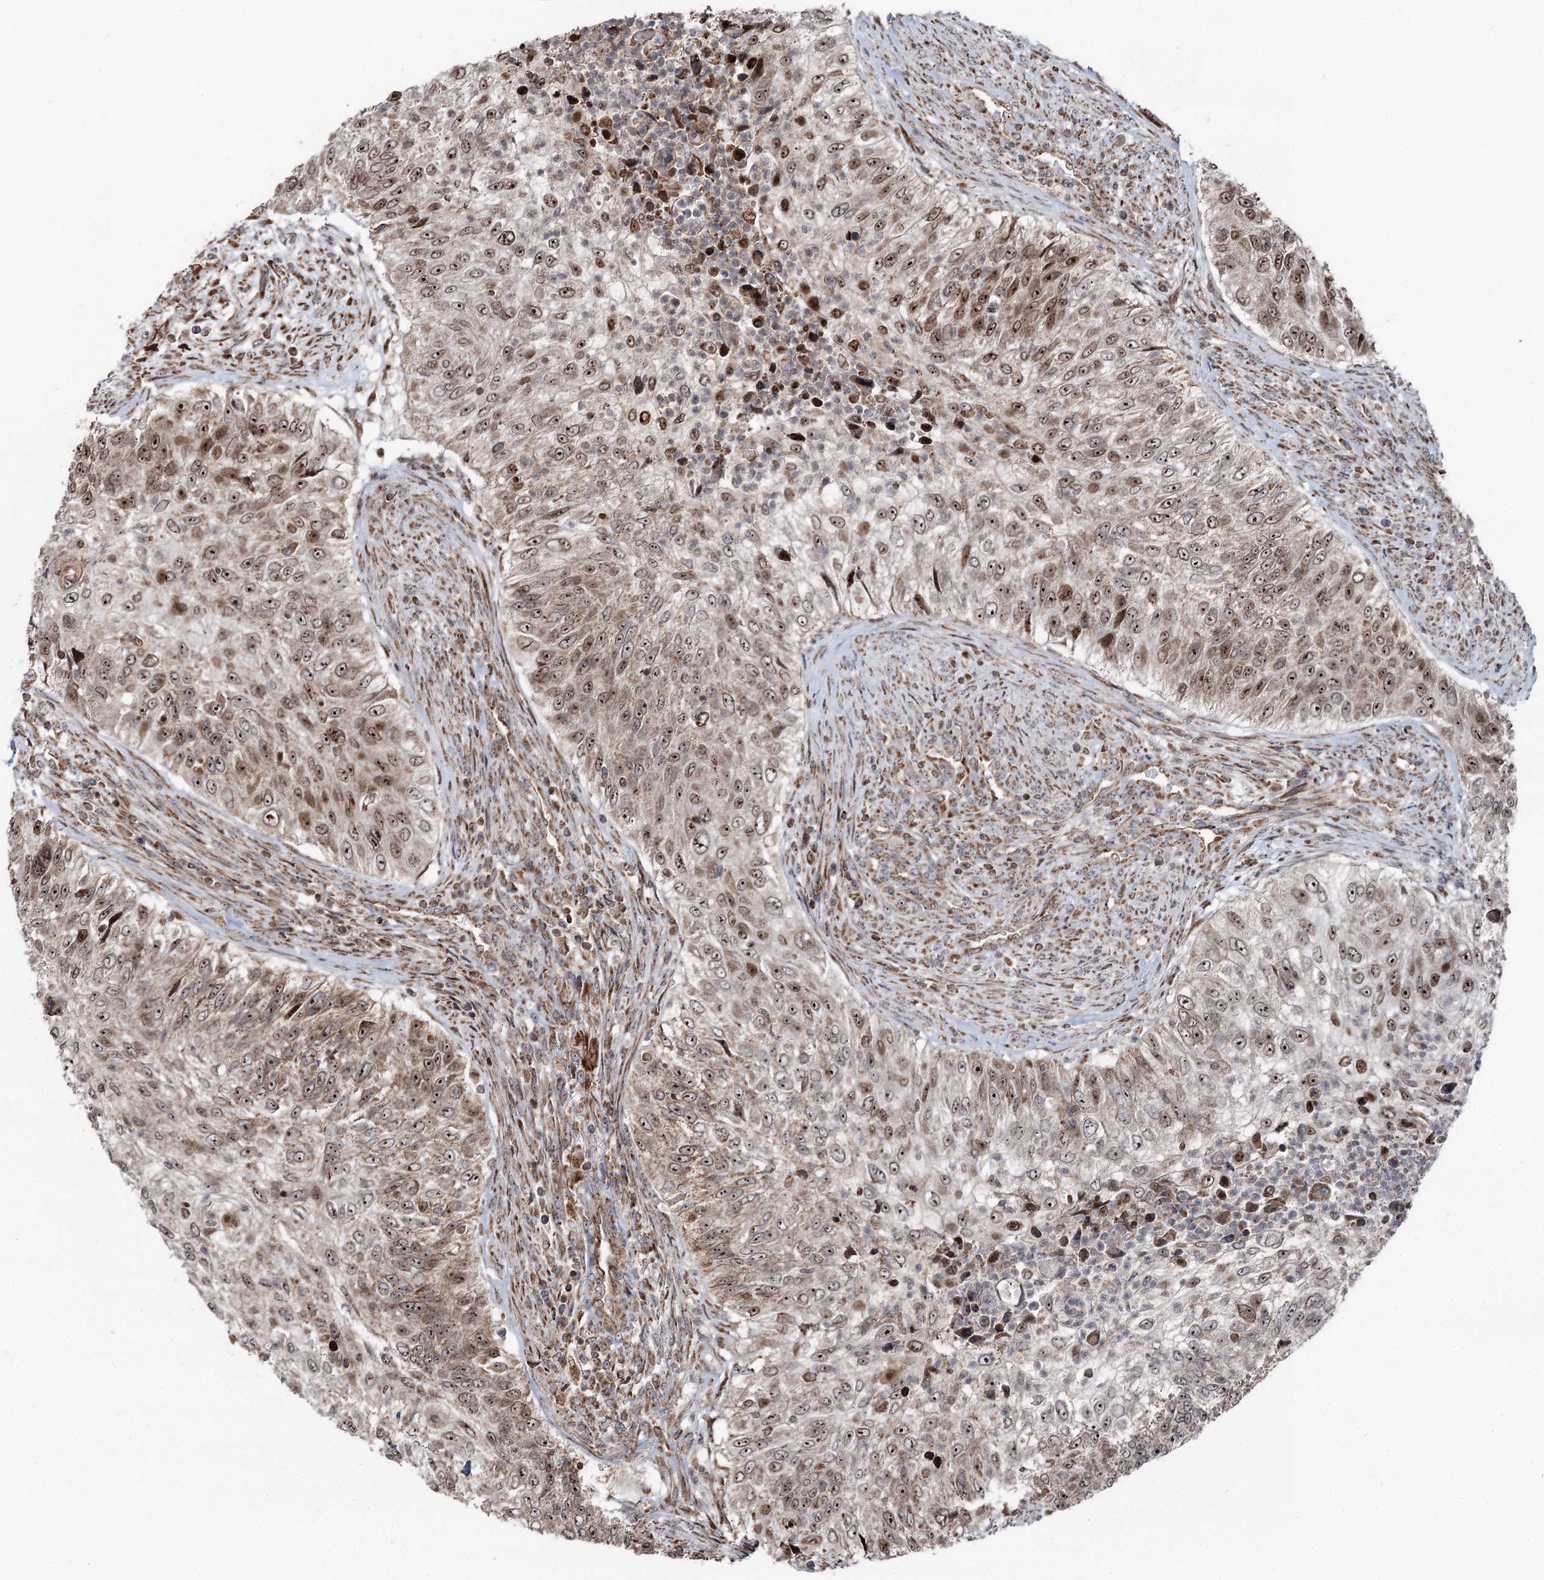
{"staining": {"intensity": "strong", "quantity": ">75%", "location": "cytoplasmic/membranous,nuclear"}, "tissue": "urothelial cancer", "cell_type": "Tumor cells", "image_type": "cancer", "snomed": [{"axis": "morphology", "description": "Urothelial carcinoma, High grade"}, {"axis": "topography", "description": "Urinary bladder"}], "caption": "DAB (3,3'-diaminobenzidine) immunohistochemical staining of human urothelial carcinoma (high-grade) shows strong cytoplasmic/membranous and nuclear protein expression in approximately >75% of tumor cells.", "gene": "STEEP1", "patient": {"sex": "female", "age": 60}}